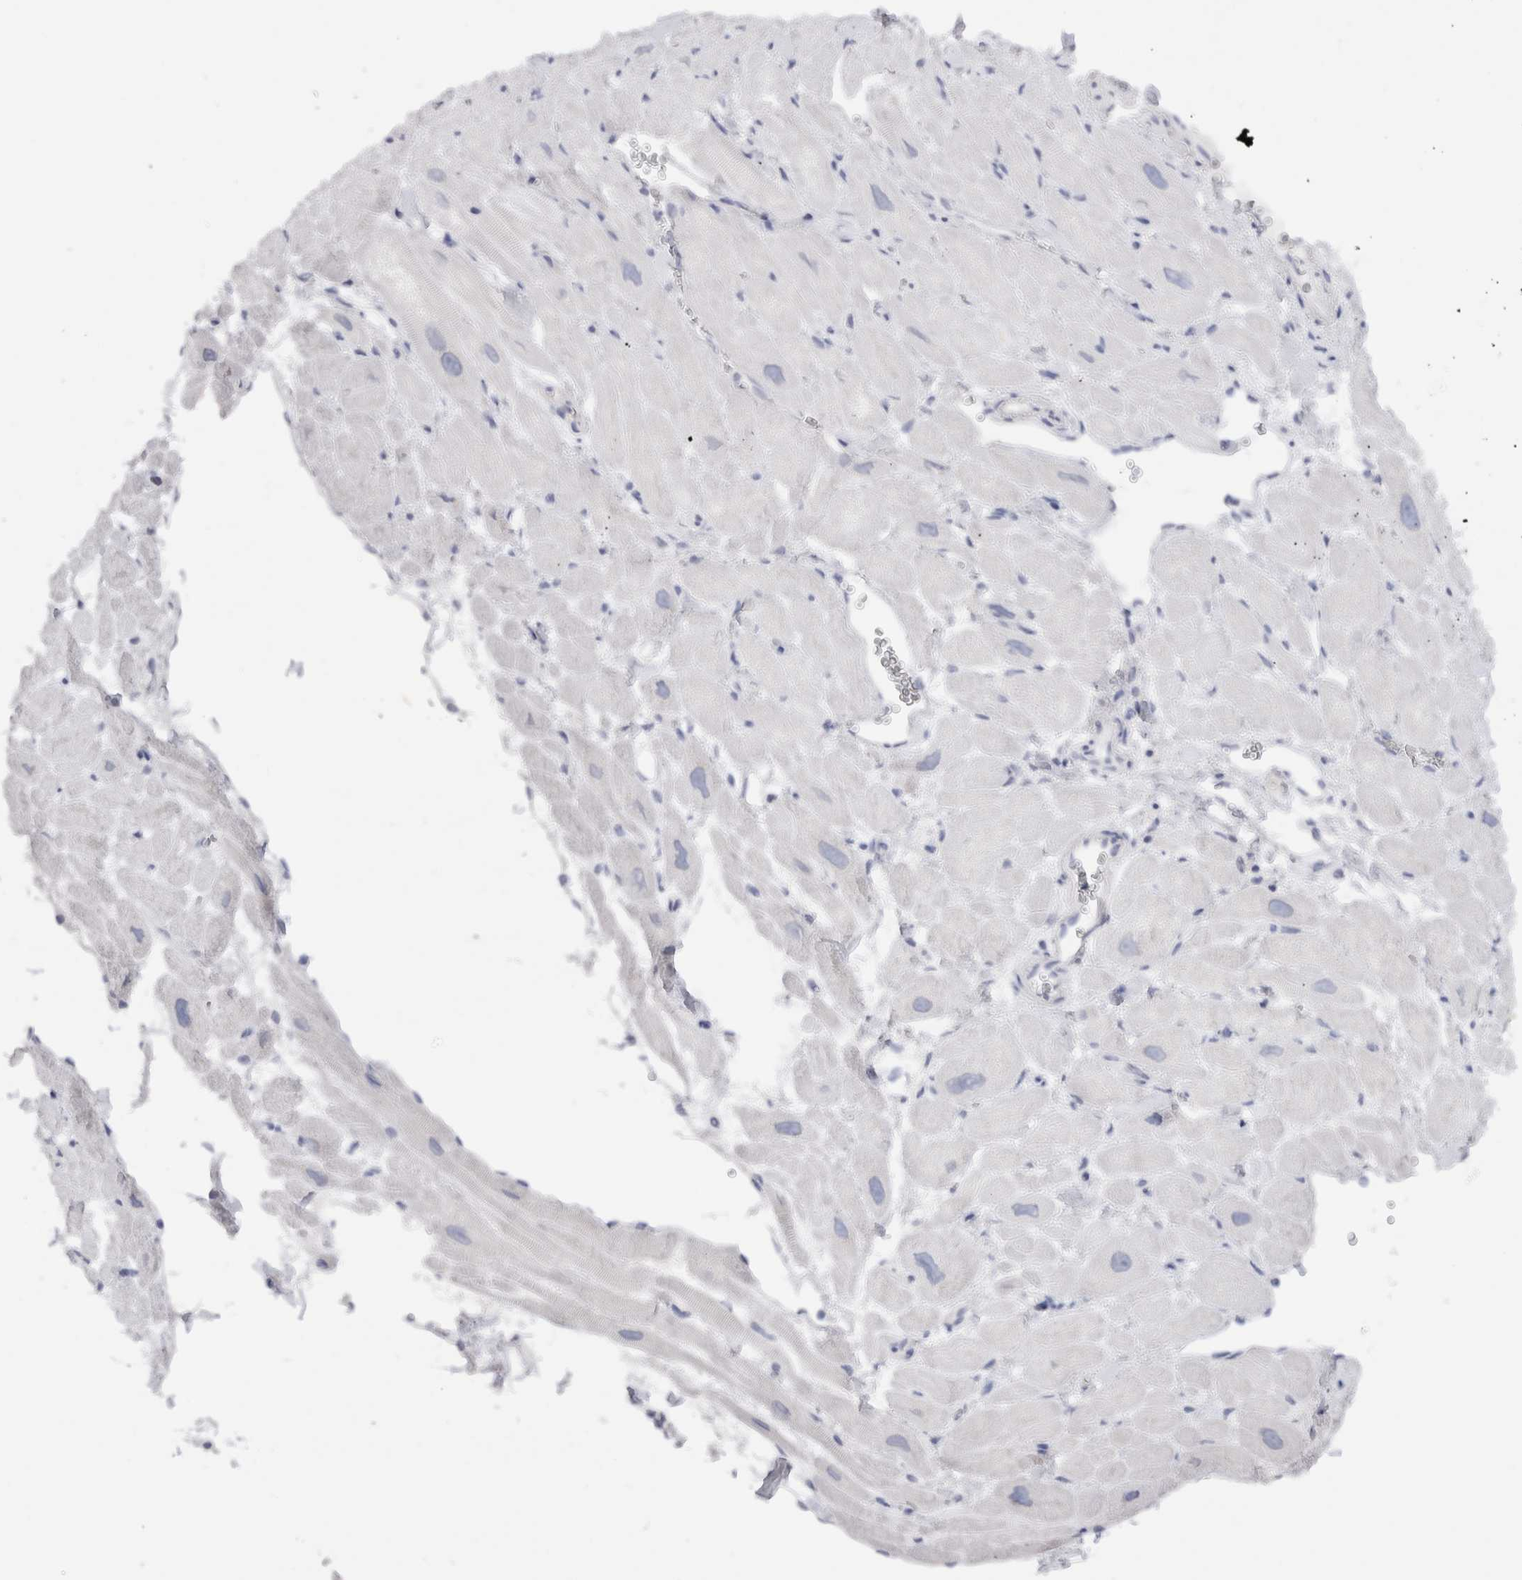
{"staining": {"intensity": "negative", "quantity": "none", "location": "none"}, "tissue": "heart muscle", "cell_type": "Cardiomyocytes", "image_type": "normal", "snomed": [{"axis": "morphology", "description": "Normal tissue, NOS"}, {"axis": "topography", "description": "Heart"}], "caption": "The photomicrograph shows no staining of cardiomyocytes in benign heart muscle. (Stains: DAB (3,3'-diaminobenzidine) immunohistochemistry (IHC) with hematoxylin counter stain, Microscopy: brightfield microscopy at high magnification).", "gene": "C9orf50", "patient": {"sex": "male", "age": 49}}